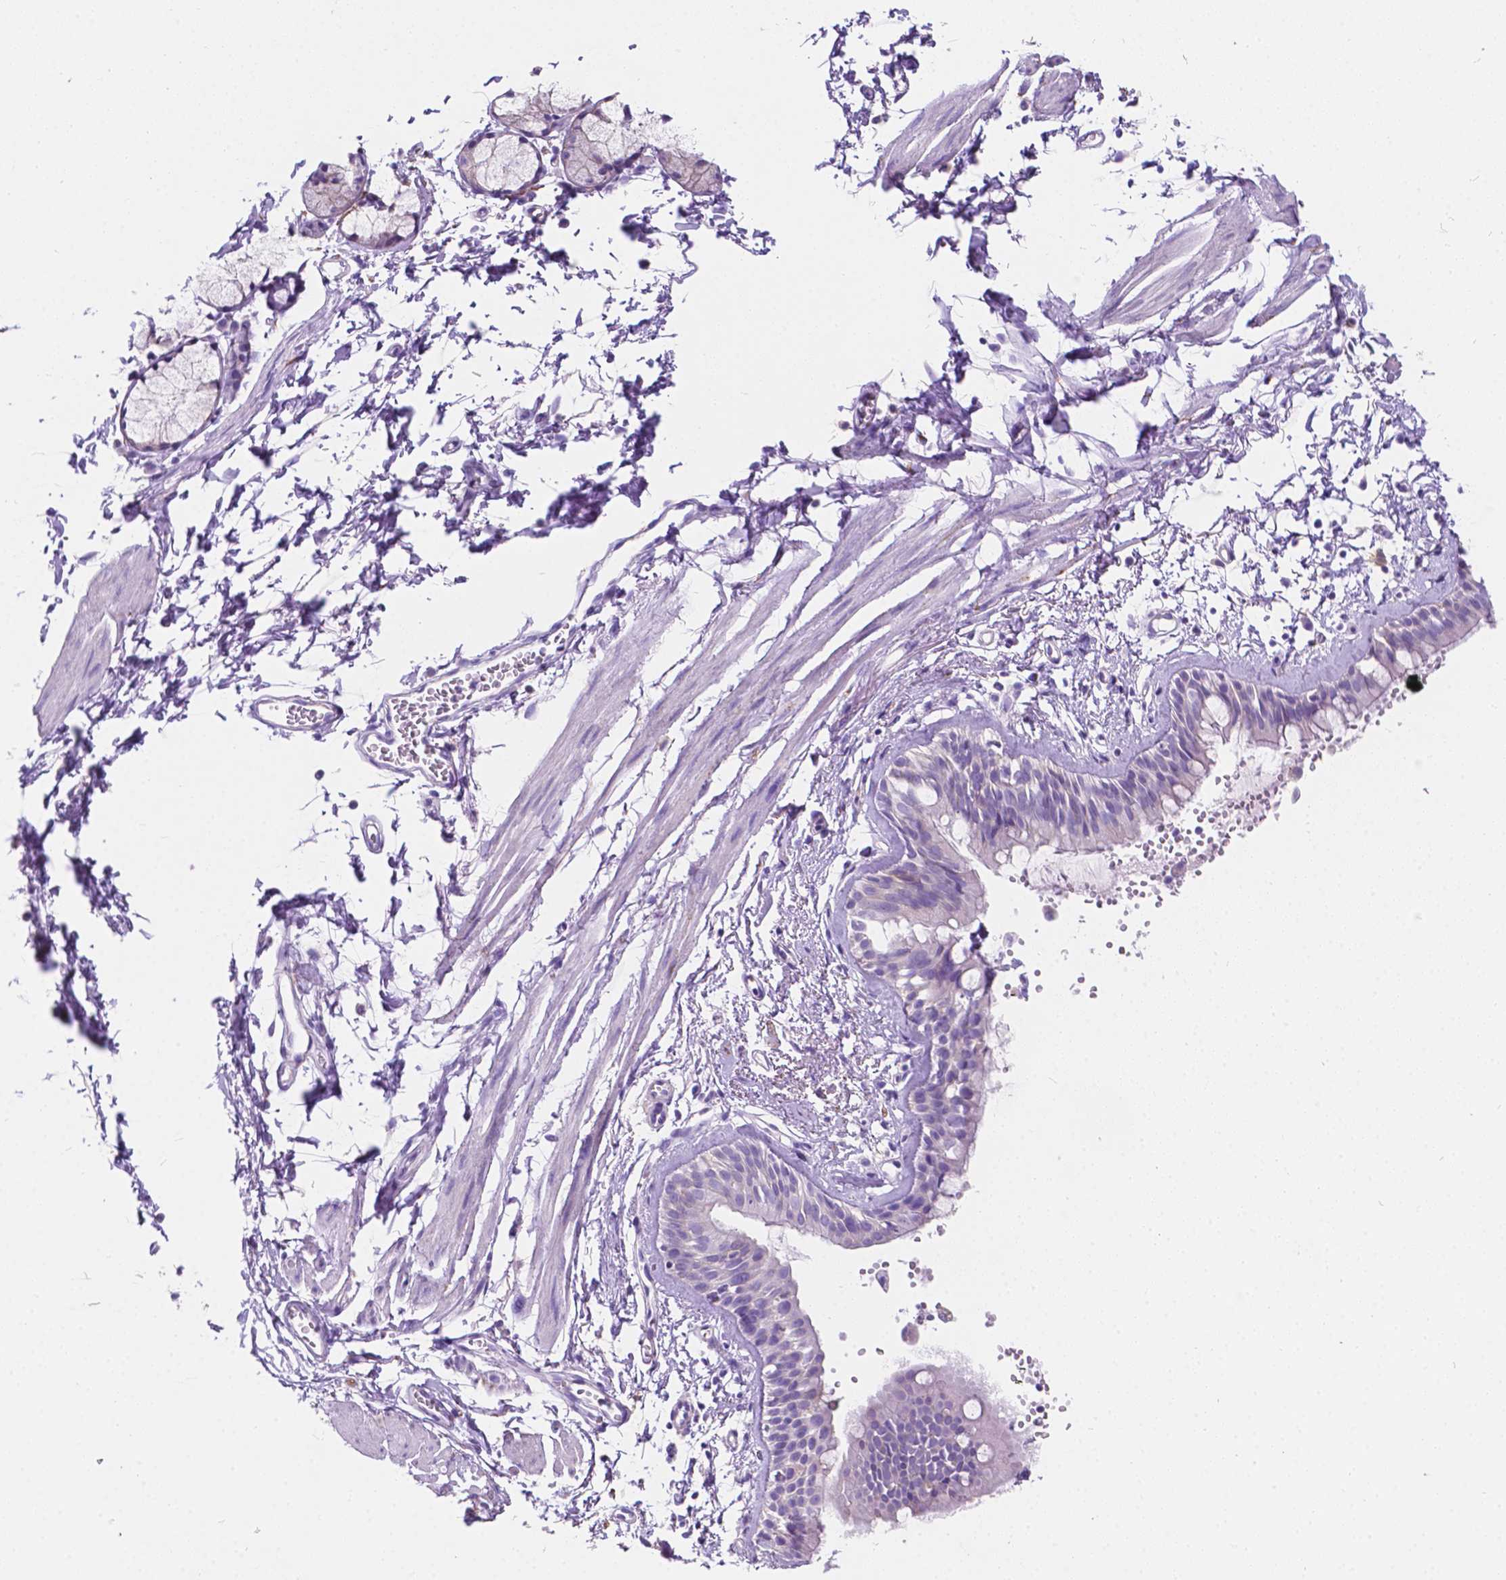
{"staining": {"intensity": "negative", "quantity": "none", "location": "none"}, "tissue": "bronchus", "cell_type": "Respiratory epithelial cells", "image_type": "normal", "snomed": [{"axis": "morphology", "description": "Normal tissue, NOS"}, {"axis": "topography", "description": "Cartilage tissue"}, {"axis": "topography", "description": "Bronchus"}], "caption": "IHC micrograph of normal bronchus stained for a protein (brown), which displays no positivity in respiratory epithelial cells.", "gene": "GNAO1", "patient": {"sex": "female", "age": 59}}